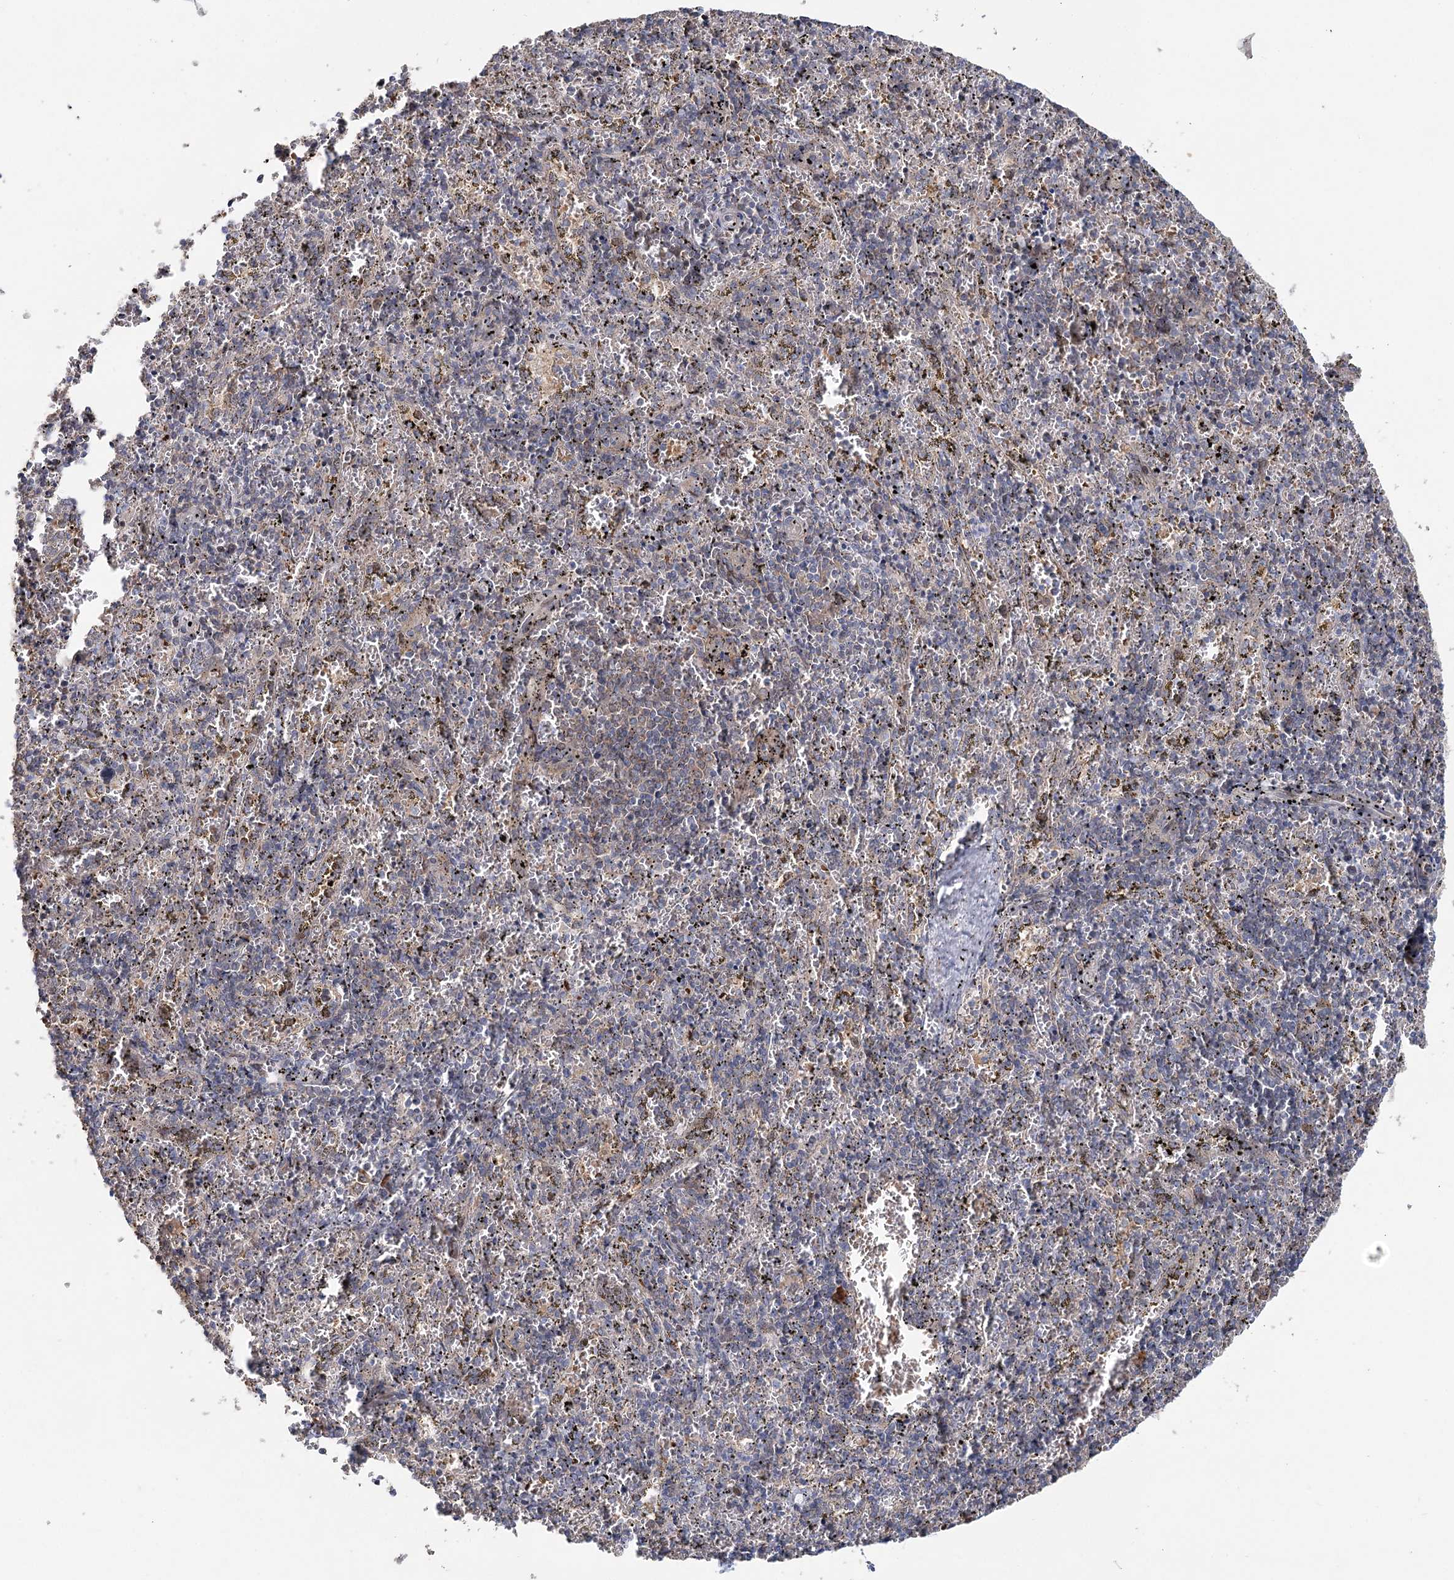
{"staining": {"intensity": "negative", "quantity": "none", "location": "none"}, "tissue": "spleen", "cell_type": "Cells in red pulp", "image_type": "normal", "snomed": [{"axis": "morphology", "description": "Normal tissue, NOS"}, {"axis": "topography", "description": "Spleen"}], "caption": "Immunohistochemistry (IHC) photomicrograph of unremarkable spleen stained for a protein (brown), which demonstrates no positivity in cells in red pulp.", "gene": "MAP3K13", "patient": {"sex": "male", "age": 11}}